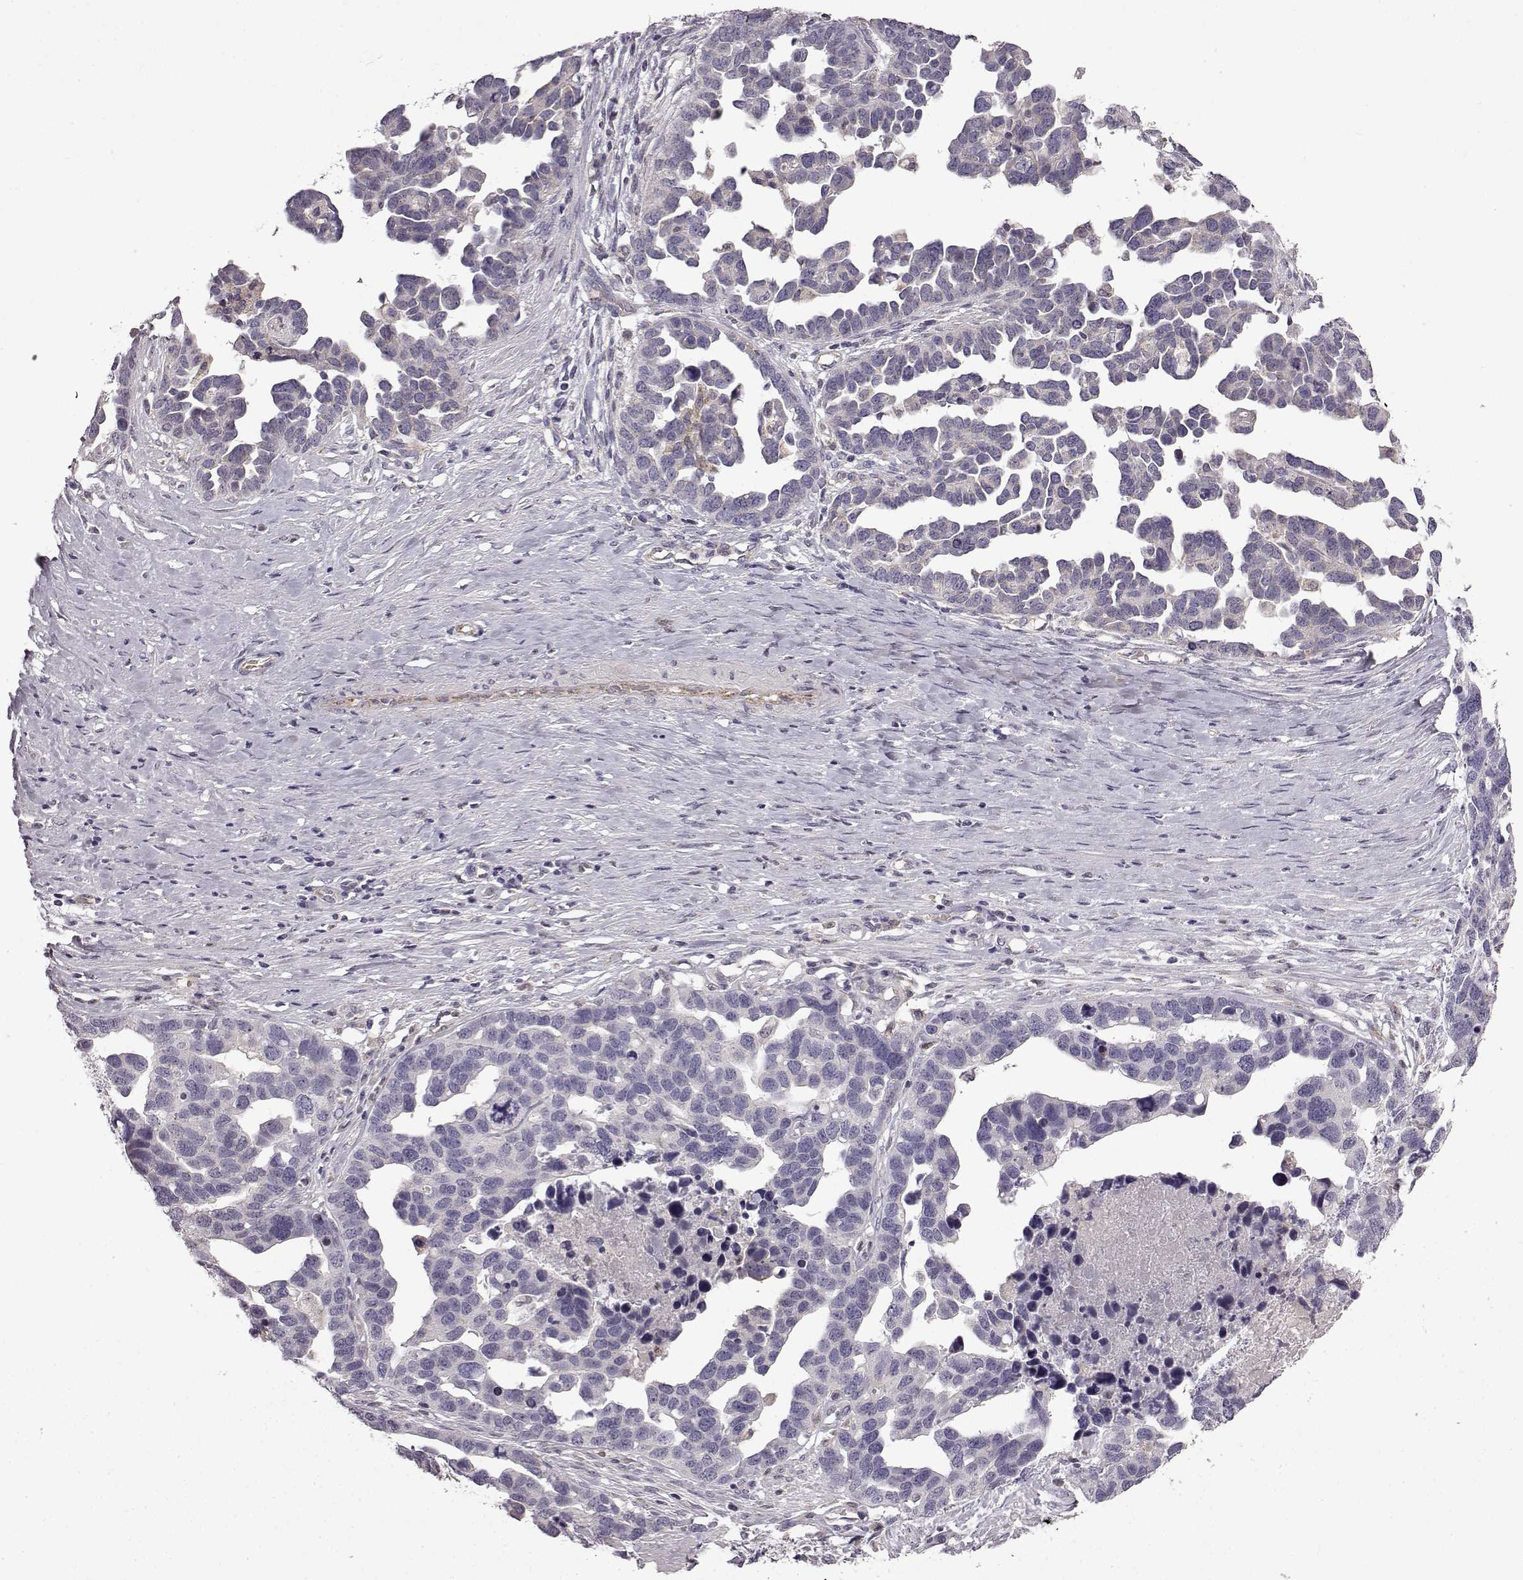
{"staining": {"intensity": "negative", "quantity": "none", "location": "none"}, "tissue": "ovarian cancer", "cell_type": "Tumor cells", "image_type": "cancer", "snomed": [{"axis": "morphology", "description": "Cystadenocarcinoma, serous, NOS"}, {"axis": "topography", "description": "Ovary"}], "caption": "Immunohistochemical staining of serous cystadenocarcinoma (ovarian) exhibits no significant staining in tumor cells.", "gene": "B3GNT6", "patient": {"sex": "female", "age": 54}}